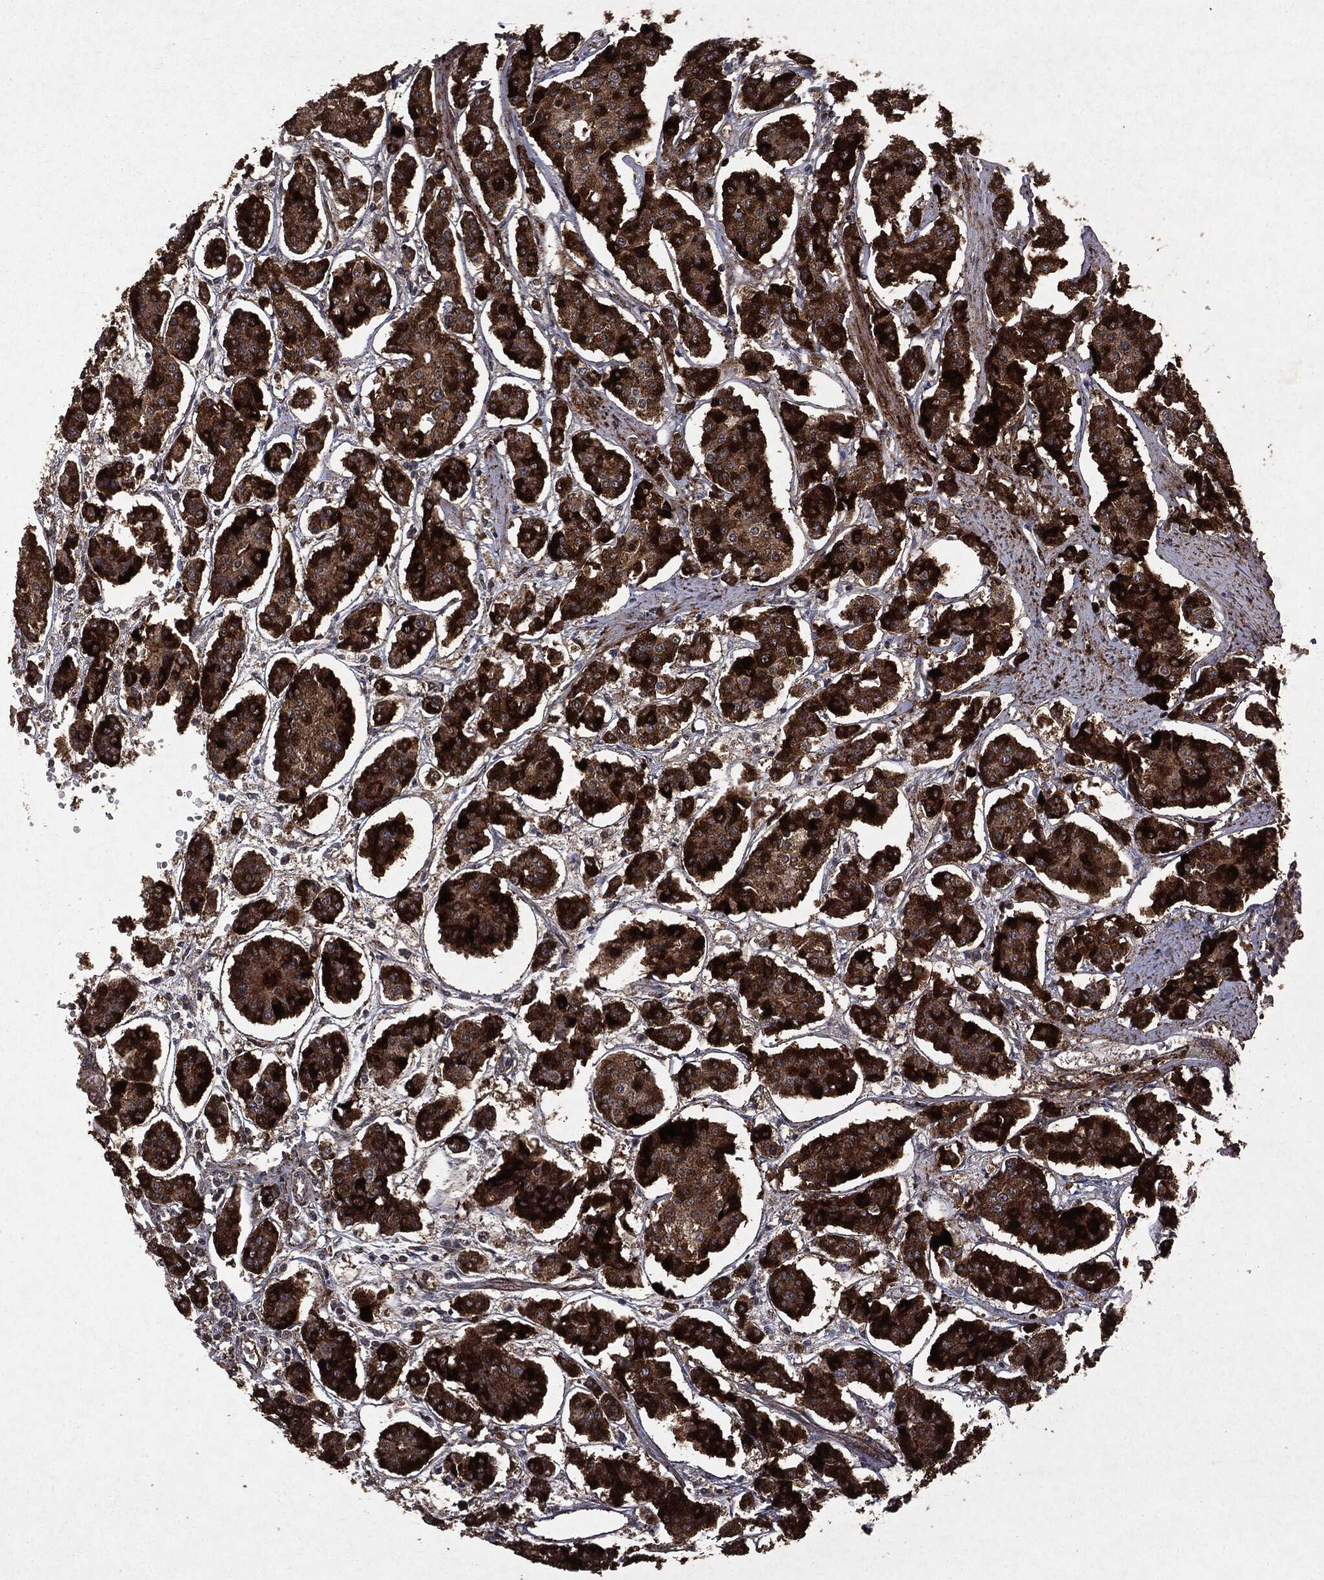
{"staining": {"intensity": "strong", "quantity": ">75%", "location": "cytoplasmic/membranous"}, "tissue": "carcinoid", "cell_type": "Tumor cells", "image_type": "cancer", "snomed": [{"axis": "morphology", "description": "Carcinoid, malignant, NOS"}, {"axis": "topography", "description": "Small intestine"}], "caption": "Immunohistochemistry micrograph of carcinoid (malignant) stained for a protein (brown), which demonstrates high levels of strong cytoplasmic/membranous staining in about >75% of tumor cells.", "gene": "PTEN", "patient": {"sex": "female", "age": 65}}